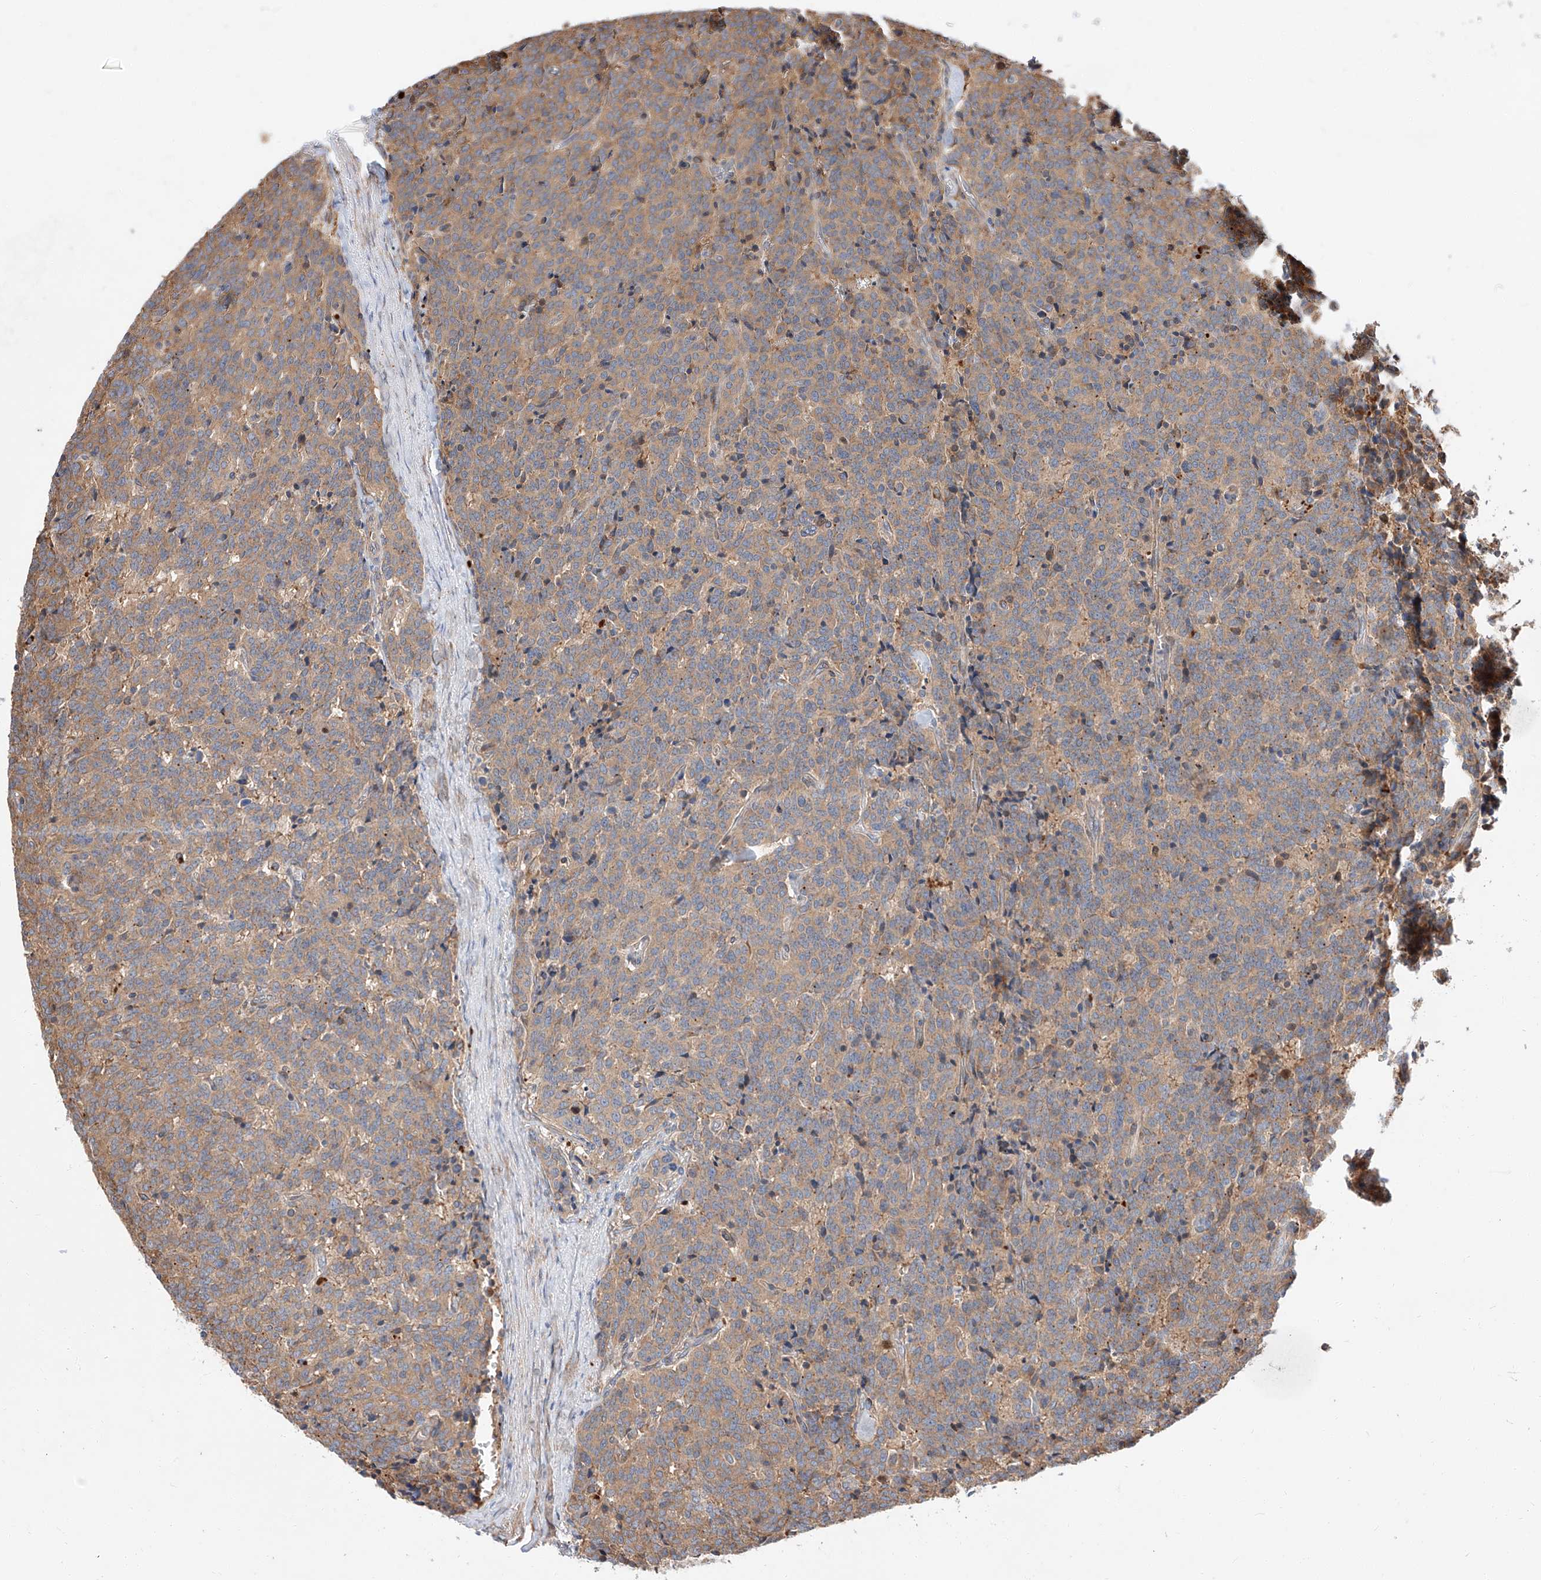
{"staining": {"intensity": "weak", "quantity": ">75%", "location": "cytoplasmic/membranous"}, "tissue": "carcinoid", "cell_type": "Tumor cells", "image_type": "cancer", "snomed": [{"axis": "morphology", "description": "Carcinoid, malignant, NOS"}, {"axis": "topography", "description": "Lung"}], "caption": "Immunohistochemistry (IHC) staining of malignant carcinoid, which displays low levels of weak cytoplasmic/membranous staining in about >75% of tumor cells indicating weak cytoplasmic/membranous protein staining. The staining was performed using DAB (brown) for protein detection and nuclei were counterstained in hematoxylin (blue).", "gene": "DIRAS3", "patient": {"sex": "female", "age": 46}}